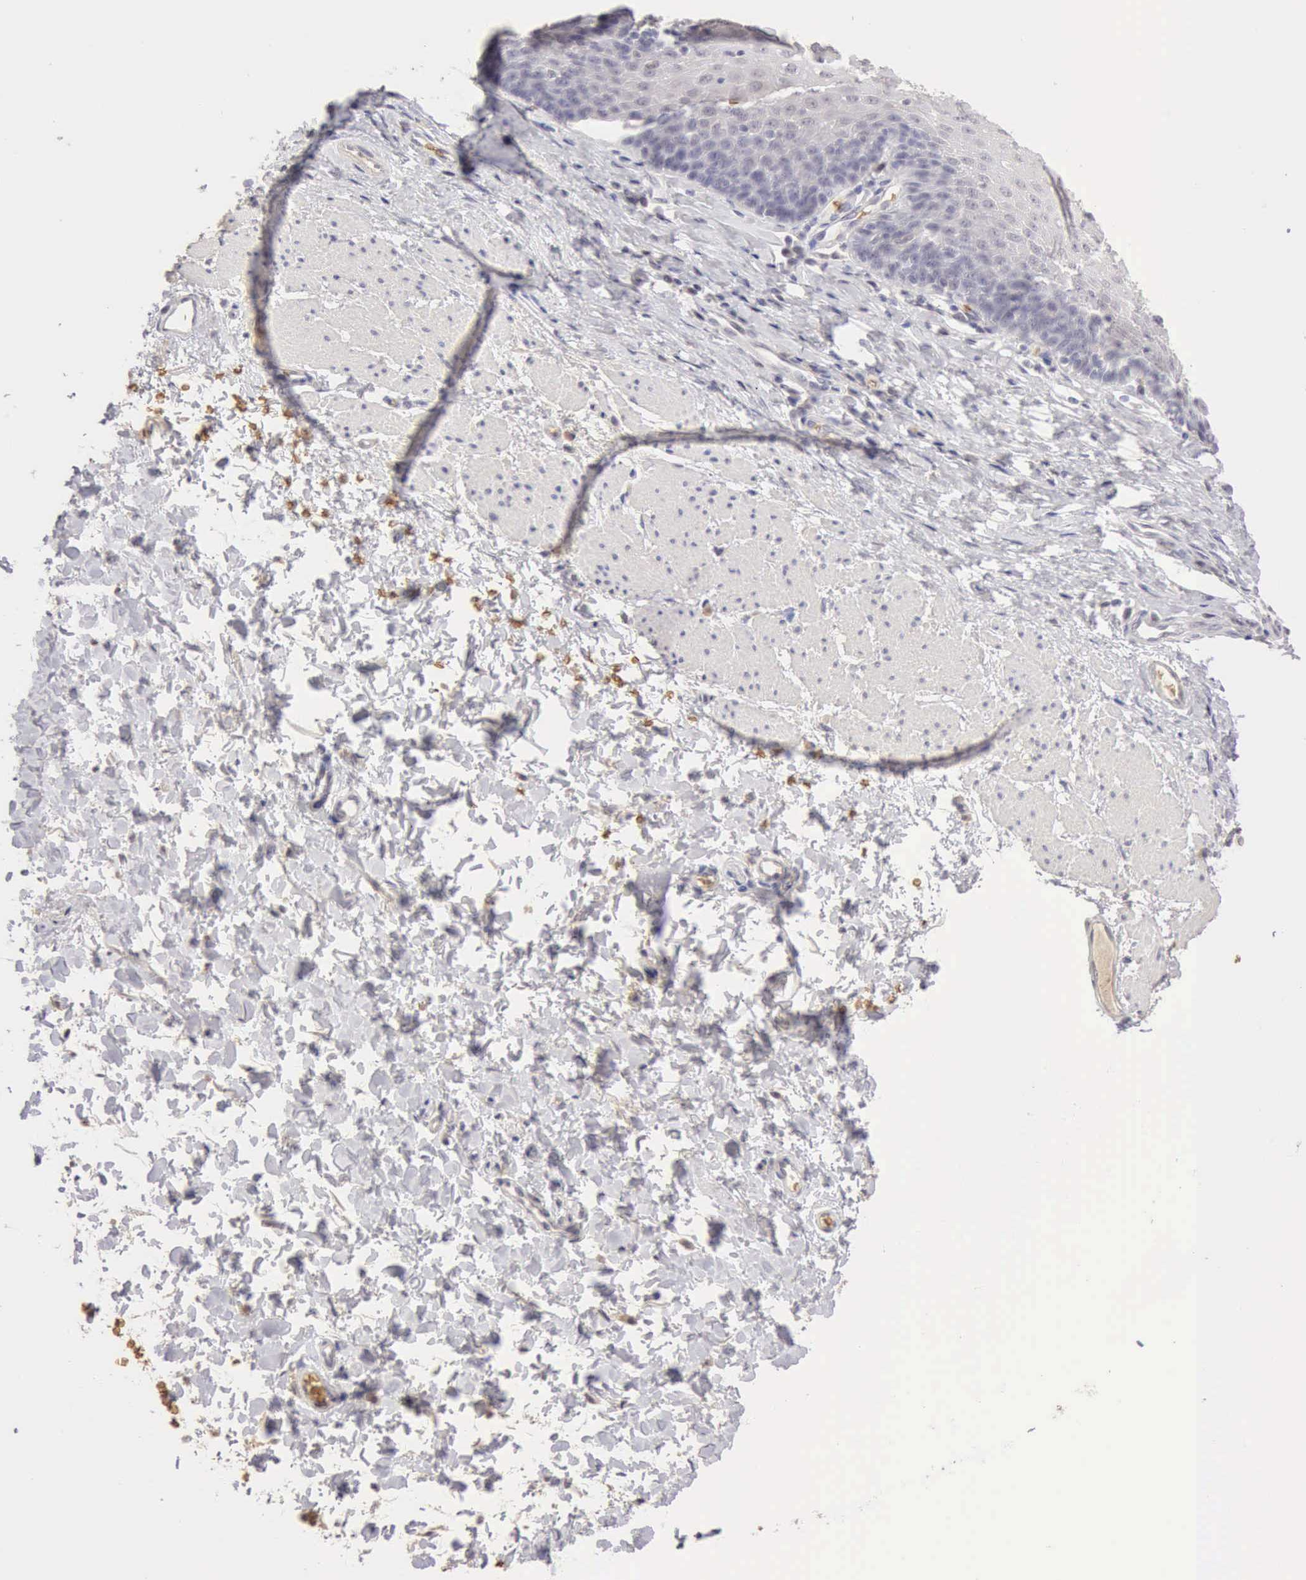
{"staining": {"intensity": "negative", "quantity": "none", "location": "none"}, "tissue": "esophagus", "cell_type": "Squamous epithelial cells", "image_type": "normal", "snomed": [{"axis": "morphology", "description": "Normal tissue, NOS"}, {"axis": "topography", "description": "Esophagus"}], "caption": "Histopathology image shows no protein expression in squamous epithelial cells of normal esophagus. (Stains: DAB immunohistochemistry with hematoxylin counter stain, Microscopy: brightfield microscopy at high magnification).", "gene": "CFI", "patient": {"sex": "female", "age": 61}}